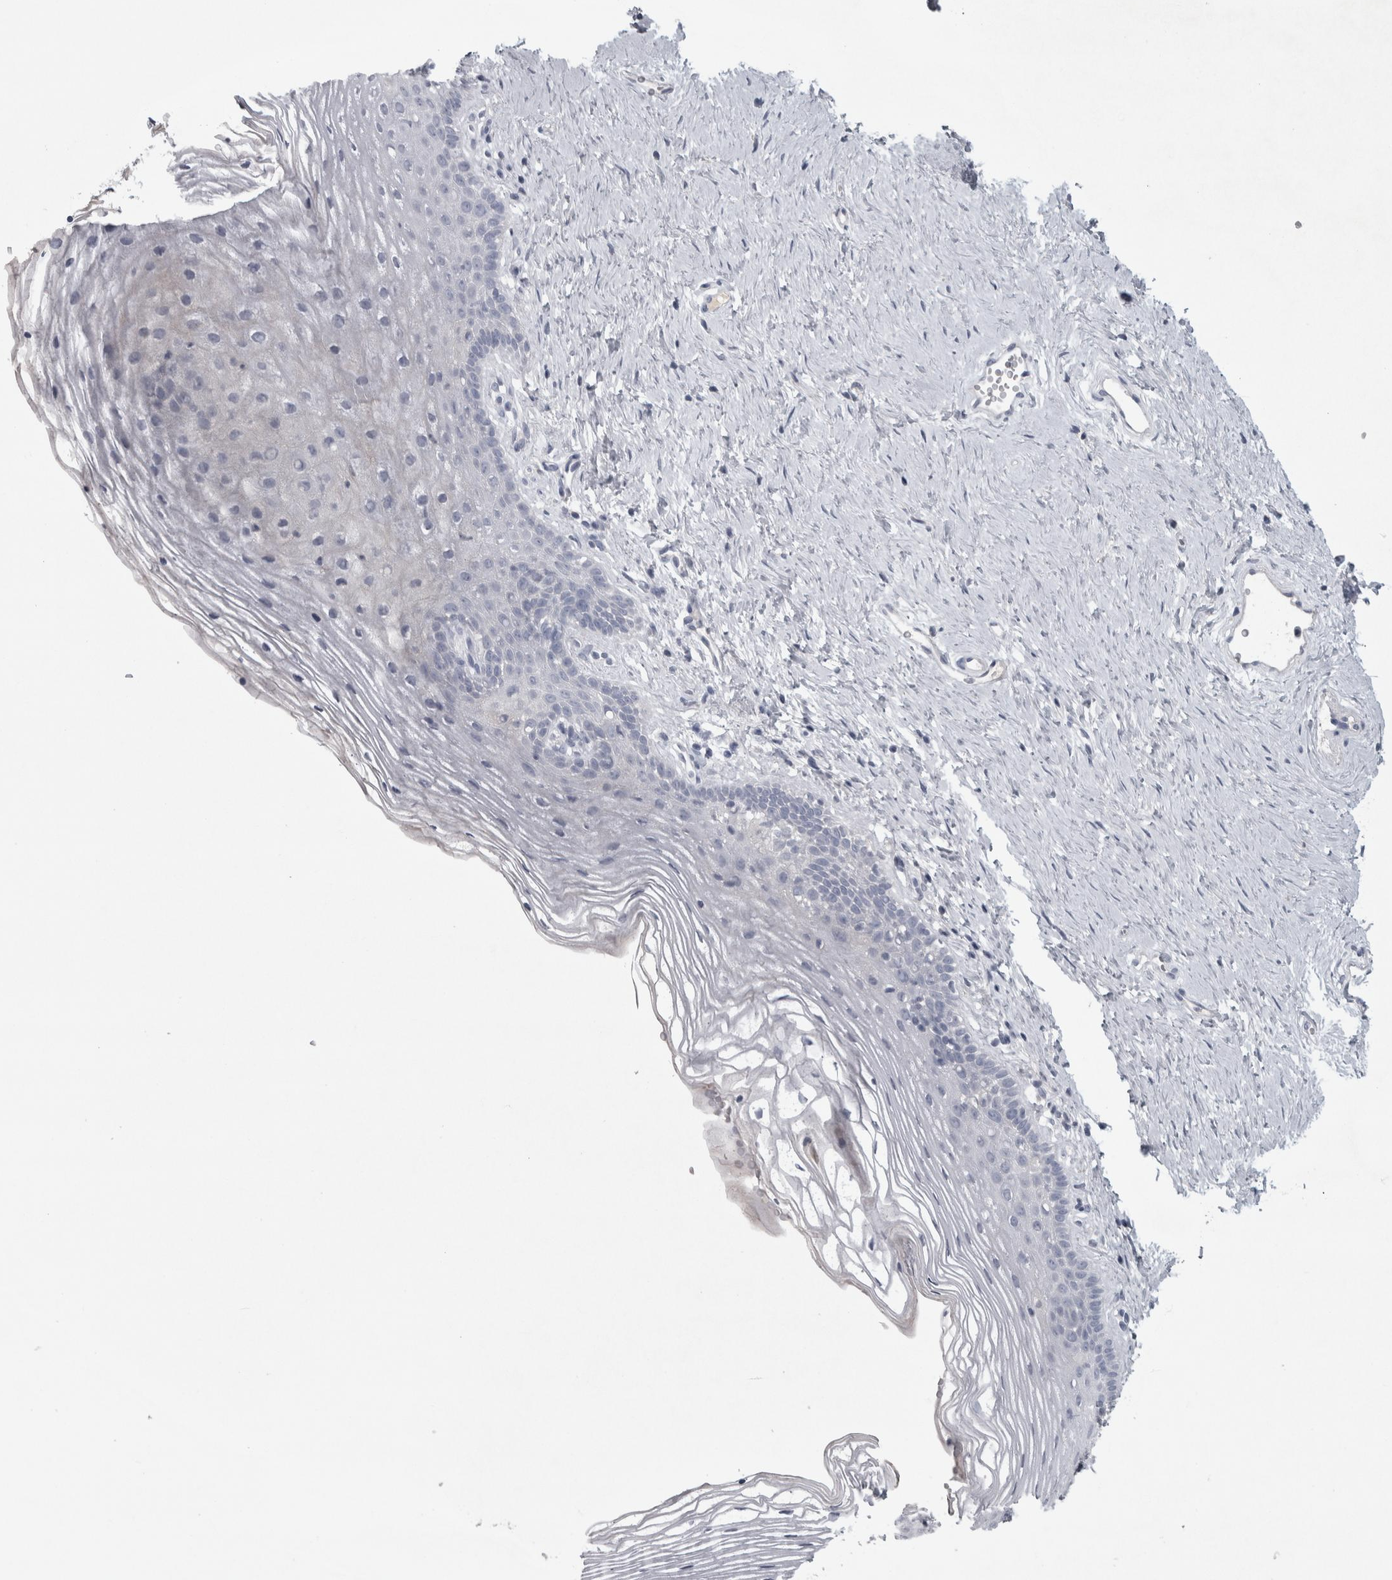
{"staining": {"intensity": "negative", "quantity": "none", "location": "none"}, "tissue": "vagina", "cell_type": "Squamous epithelial cells", "image_type": "normal", "snomed": [{"axis": "morphology", "description": "Normal tissue, NOS"}, {"axis": "topography", "description": "Vagina"}], "caption": "DAB immunohistochemical staining of normal human vagina displays no significant positivity in squamous epithelial cells. (DAB (3,3'-diaminobenzidine) immunohistochemistry (IHC) visualized using brightfield microscopy, high magnification).", "gene": "ENPP7", "patient": {"sex": "female", "age": 32}}